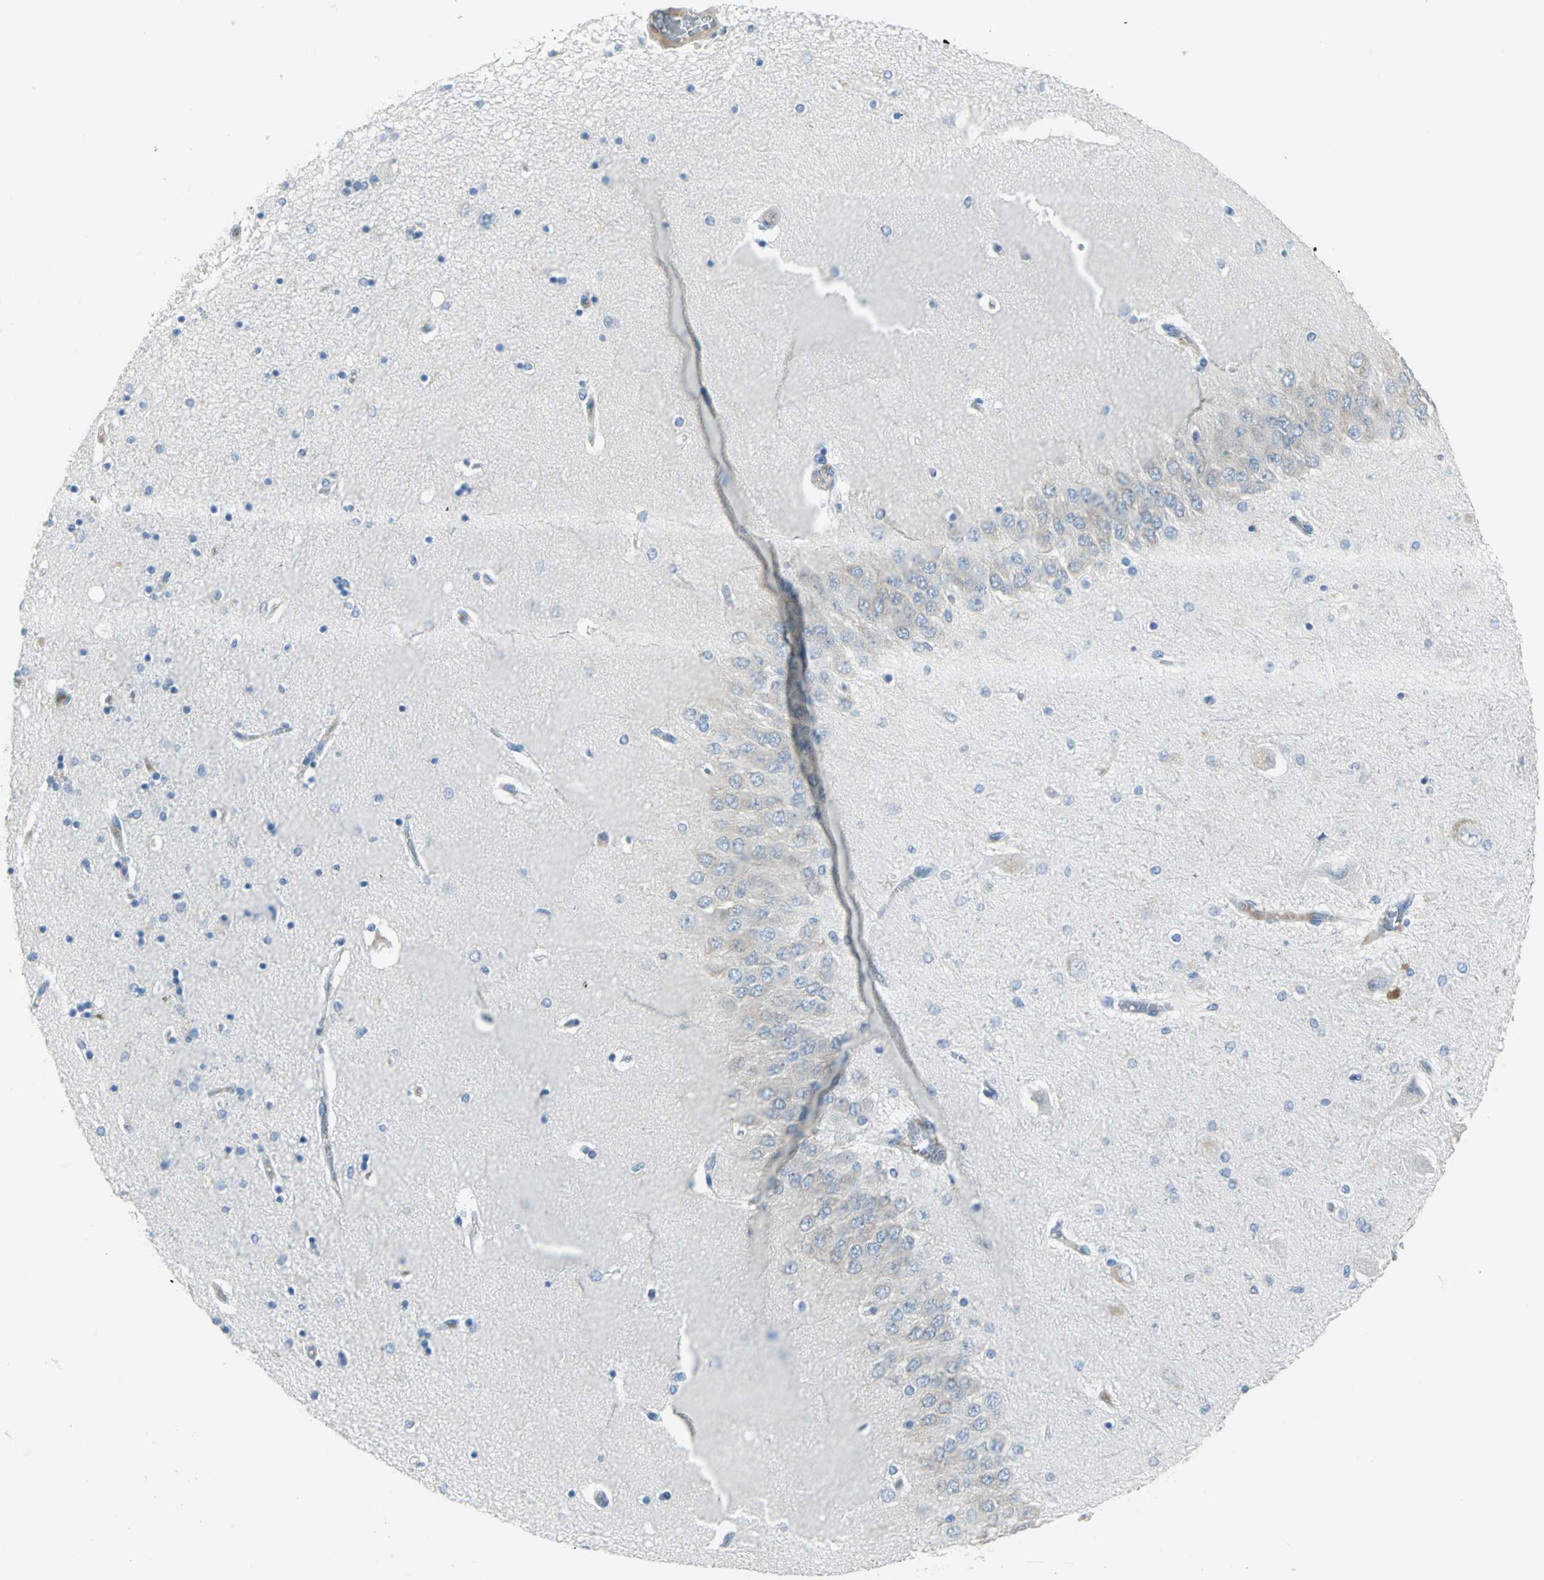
{"staining": {"intensity": "negative", "quantity": "none", "location": "none"}, "tissue": "hippocampus", "cell_type": "Glial cells", "image_type": "normal", "snomed": [{"axis": "morphology", "description": "Normal tissue, NOS"}, {"axis": "topography", "description": "Hippocampus"}], "caption": "Immunohistochemistry (IHC) photomicrograph of normal hippocampus: hippocampus stained with DAB (3,3'-diaminobenzidine) demonstrates no significant protein positivity in glial cells. The staining is performed using DAB brown chromogen with nuclei counter-stained in using hematoxylin.", "gene": "MCM4", "patient": {"sex": "female", "age": 54}}